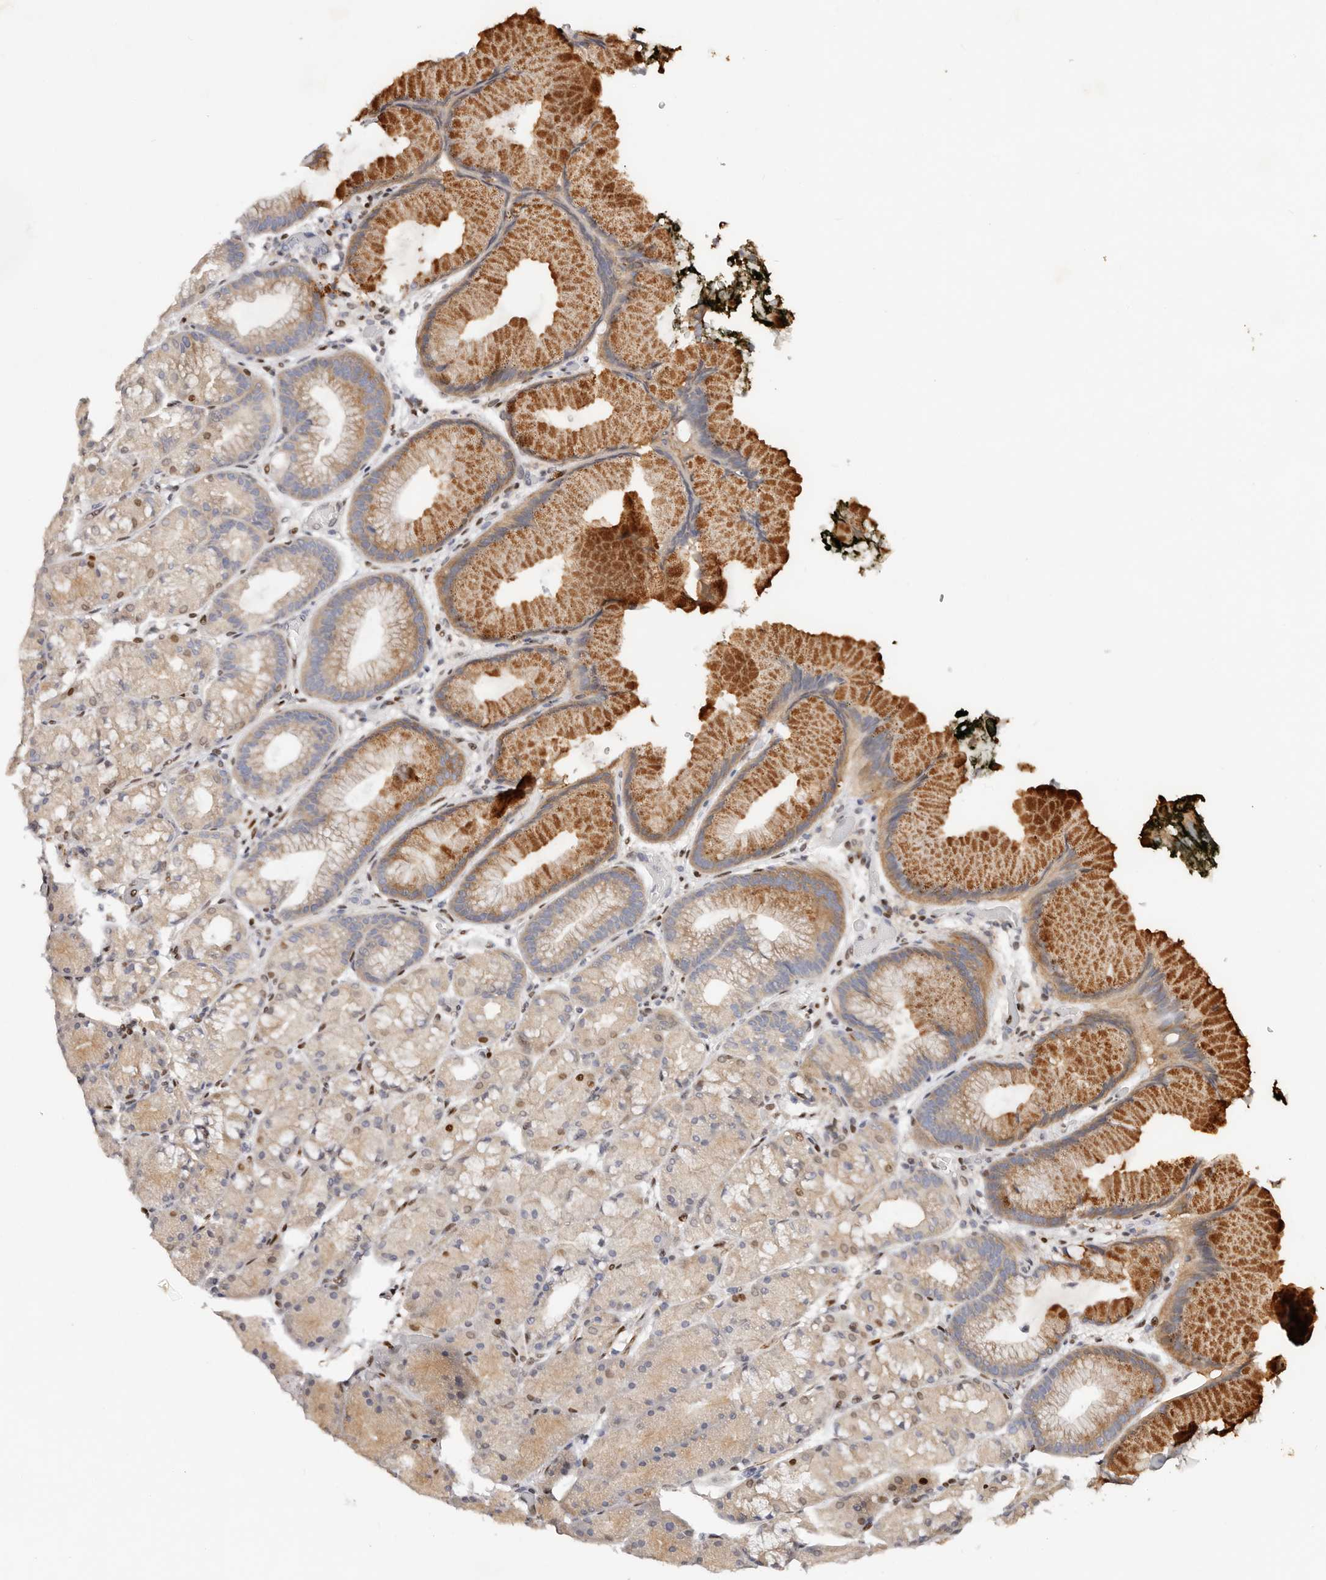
{"staining": {"intensity": "strong", "quantity": "25%-75%", "location": "cytoplasmic/membranous"}, "tissue": "stomach", "cell_type": "Glandular cells", "image_type": "normal", "snomed": [{"axis": "morphology", "description": "Normal tissue, NOS"}, {"axis": "topography", "description": "Stomach, upper"}, {"axis": "topography", "description": "Stomach"}], "caption": "This micrograph displays unremarkable stomach stained with immunohistochemistry (IHC) to label a protein in brown. The cytoplasmic/membranous of glandular cells show strong positivity for the protein. Nuclei are counter-stained blue.", "gene": "IQGAP3", "patient": {"sex": "male", "age": 48}}